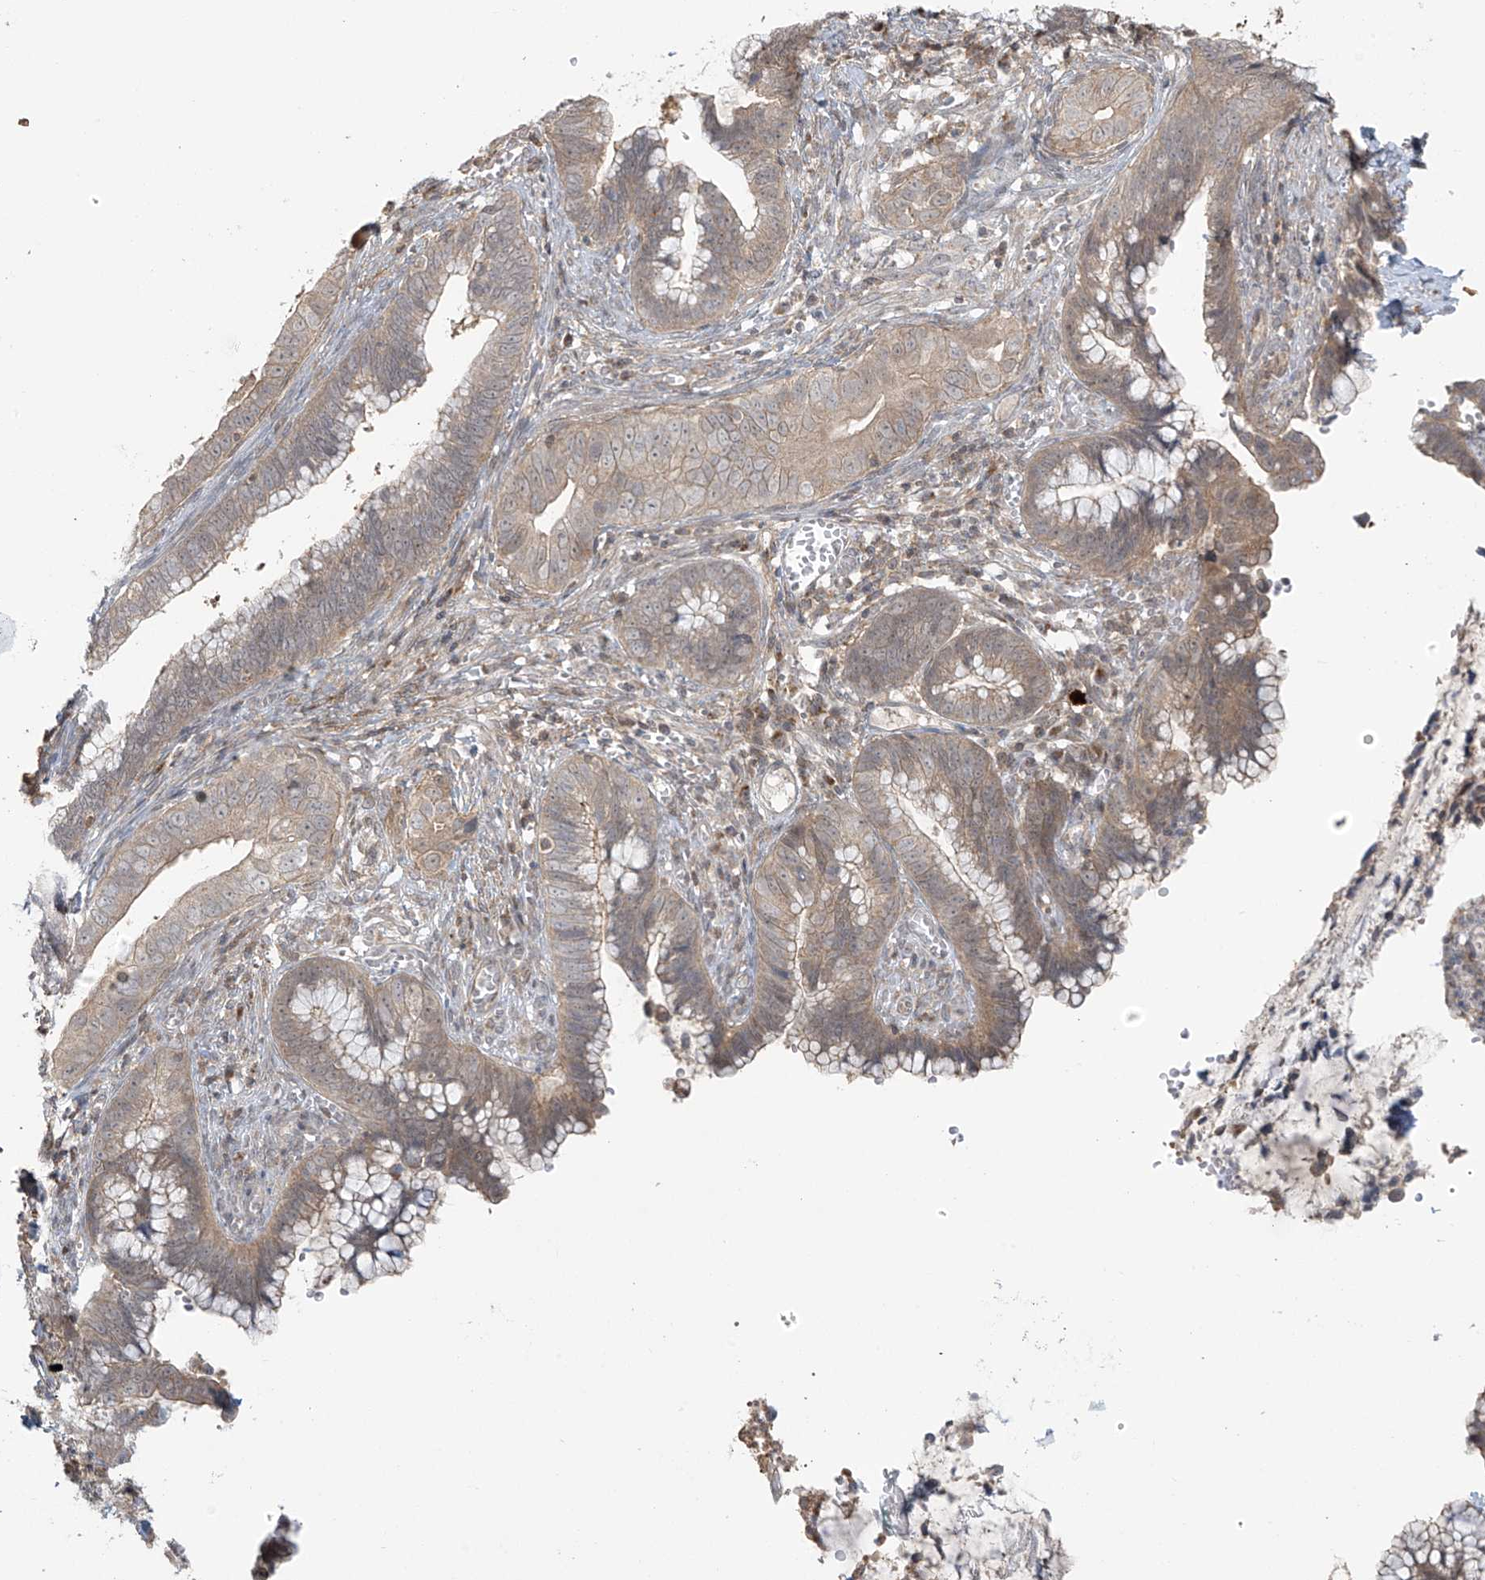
{"staining": {"intensity": "weak", "quantity": "<25%", "location": "cytoplasmic/membranous"}, "tissue": "cervical cancer", "cell_type": "Tumor cells", "image_type": "cancer", "snomed": [{"axis": "morphology", "description": "Adenocarcinoma, NOS"}, {"axis": "topography", "description": "Cervix"}], "caption": "The histopathology image reveals no significant staining in tumor cells of cervical adenocarcinoma. (Stains: DAB (3,3'-diaminobenzidine) immunohistochemistry with hematoxylin counter stain, Microscopy: brightfield microscopy at high magnification).", "gene": "HDDC2", "patient": {"sex": "female", "age": 44}}